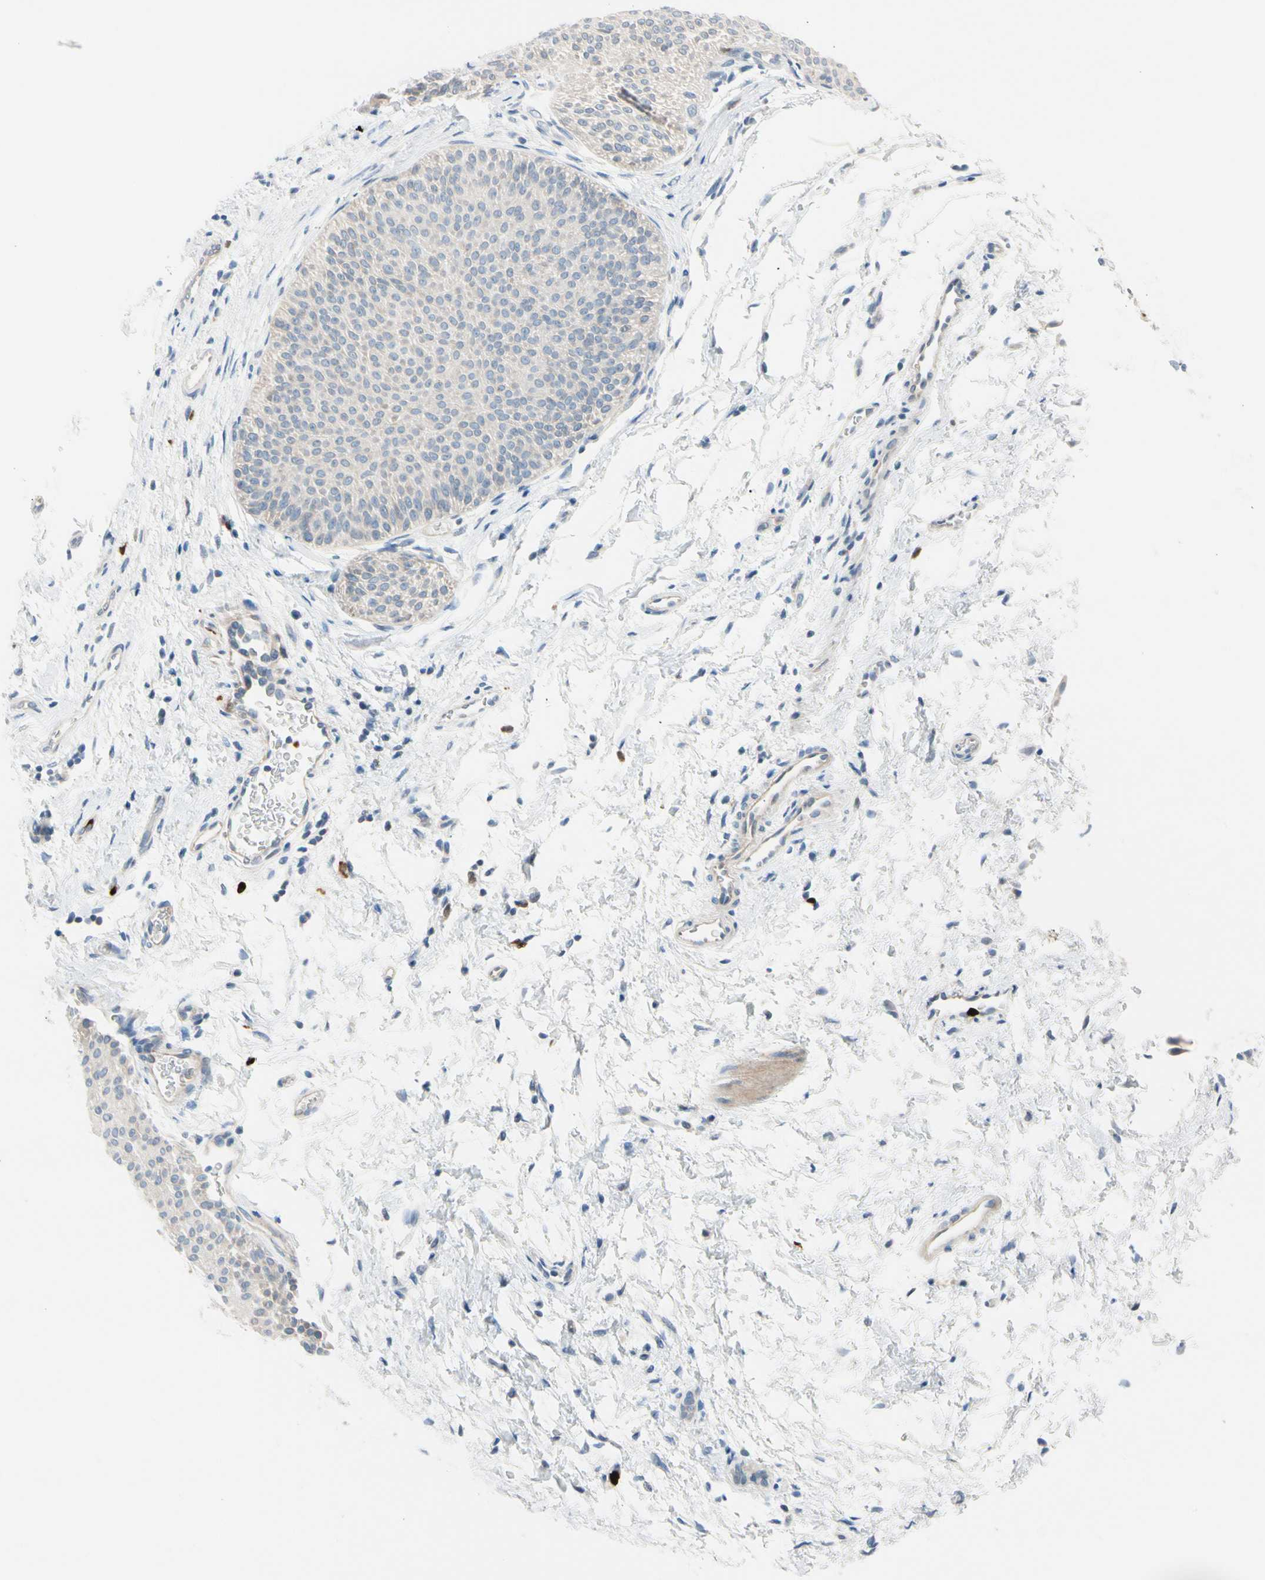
{"staining": {"intensity": "negative", "quantity": "none", "location": "none"}, "tissue": "urothelial cancer", "cell_type": "Tumor cells", "image_type": "cancer", "snomed": [{"axis": "morphology", "description": "Urothelial carcinoma, Low grade"}, {"axis": "topography", "description": "Urinary bladder"}], "caption": "Immunohistochemistry of urothelial cancer shows no staining in tumor cells.", "gene": "TRAF5", "patient": {"sex": "female", "age": 60}}